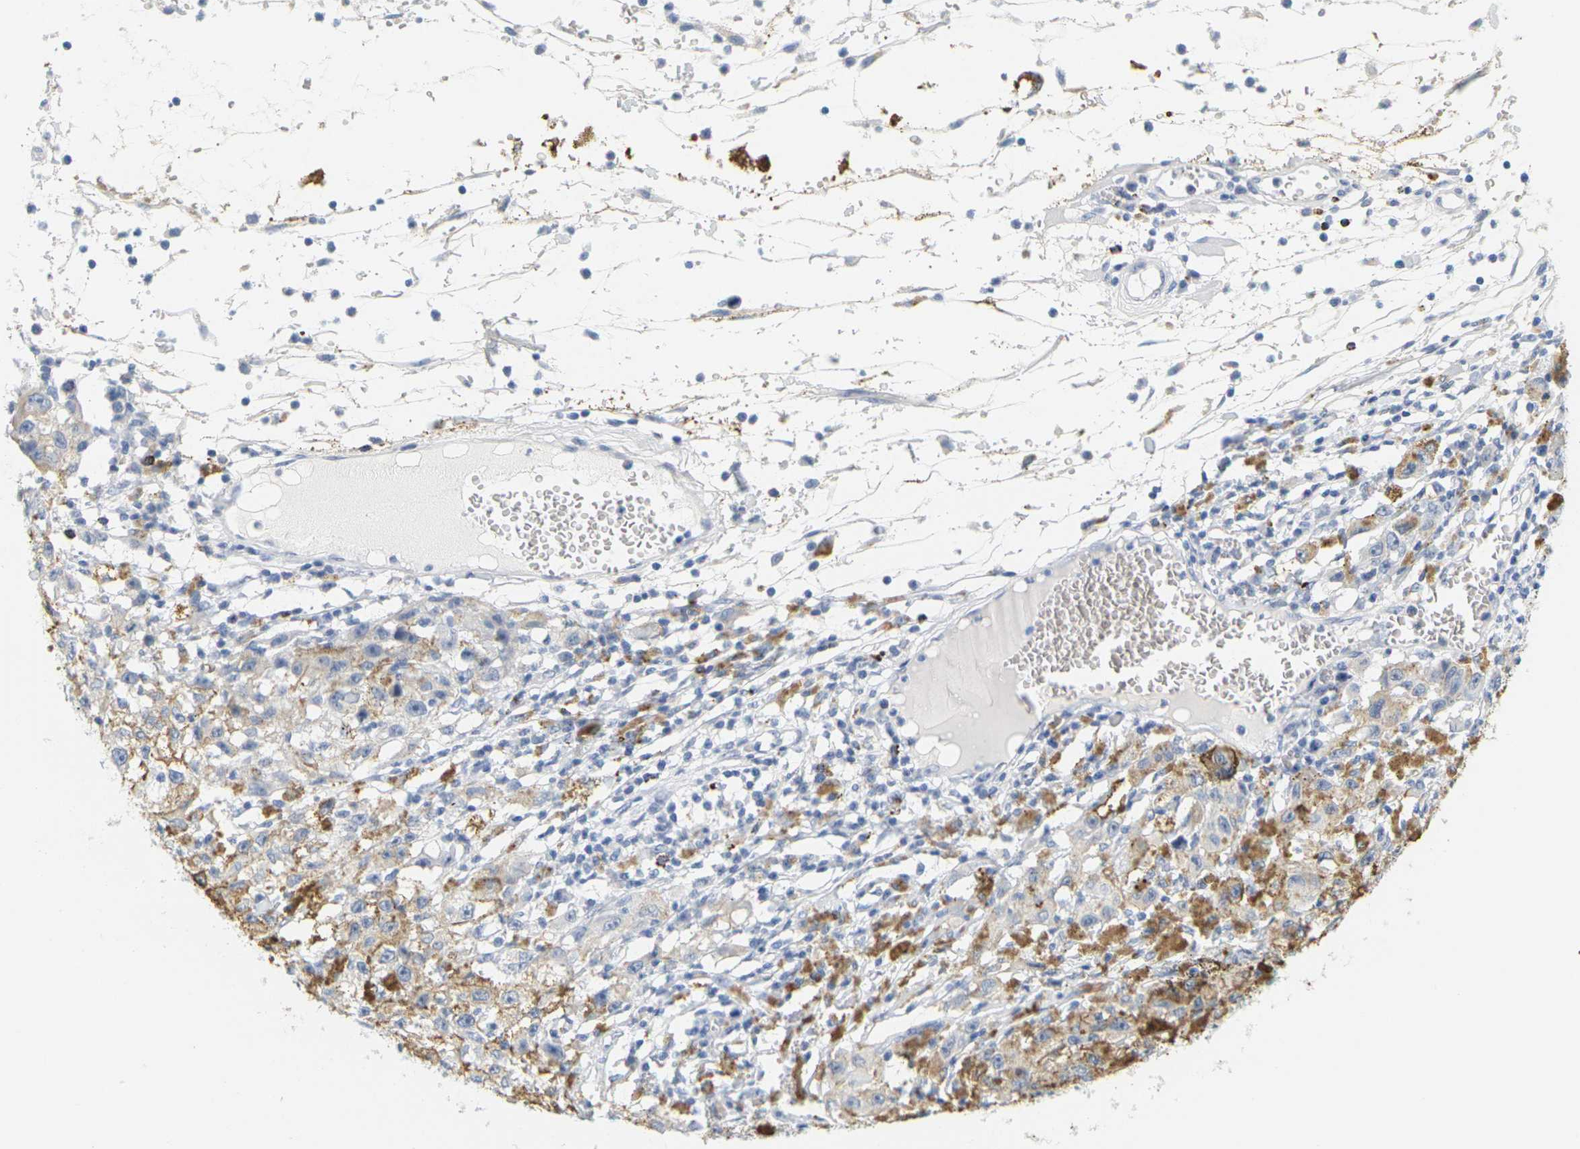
{"staining": {"intensity": "negative", "quantity": "none", "location": "none"}, "tissue": "melanoma", "cell_type": "Tumor cells", "image_type": "cancer", "snomed": [{"axis": "morphology", "description": "Malignant melanoma in situ"}, {"axis": "morphology", "description": "Malignant melanoma, NOS"}, {"axis": "topography", "description": "Skin"}], "caption": "Human melanoma stained for a protein using immunohistochemistry exhibits no staining in tumor cells.", "gene": "HLA-DOB", "patient": {"sex": "female", "age": 88}}